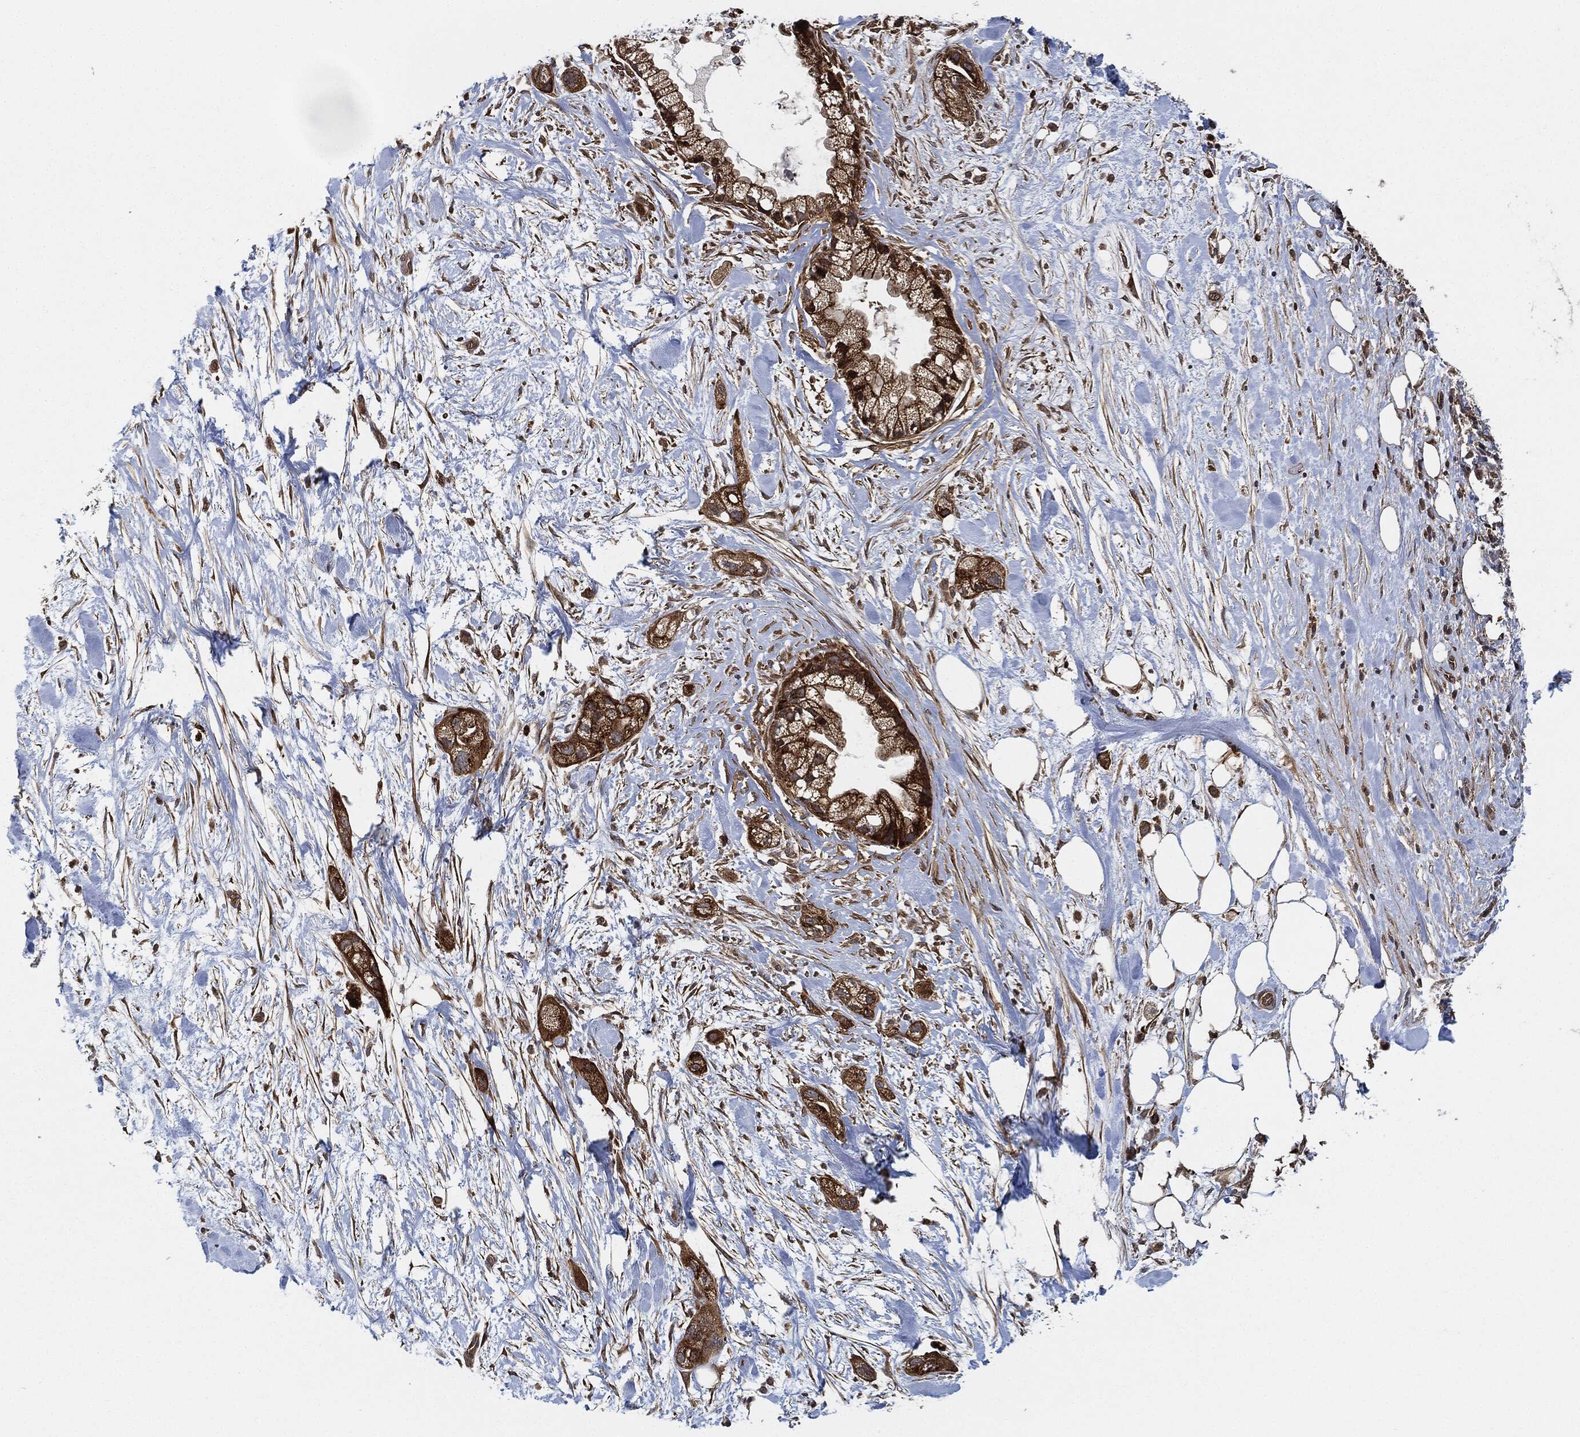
{"staining": {"intensity": "strong", "quantity": ">75%", "location": "cytoplasmic/membranous"}, "tissue": "pancreatic cancer", "cell_type": "Tumor cells", "image_type": "cancer", "snomed": [{"axis": "morphology", "description": "Adenocarcinoma, NOS"}, {"axis": "topography", "description": "Pancreas"}], "caption": "This is a photomicrograph of IHC staining of pancreatic cancer (adenocarcinoma), which shows strong positivity in the cytoplasmic/membranous of tumor cells.", "gene": "MAP3K3", "patient": {"sex": "male", "age": 44}}